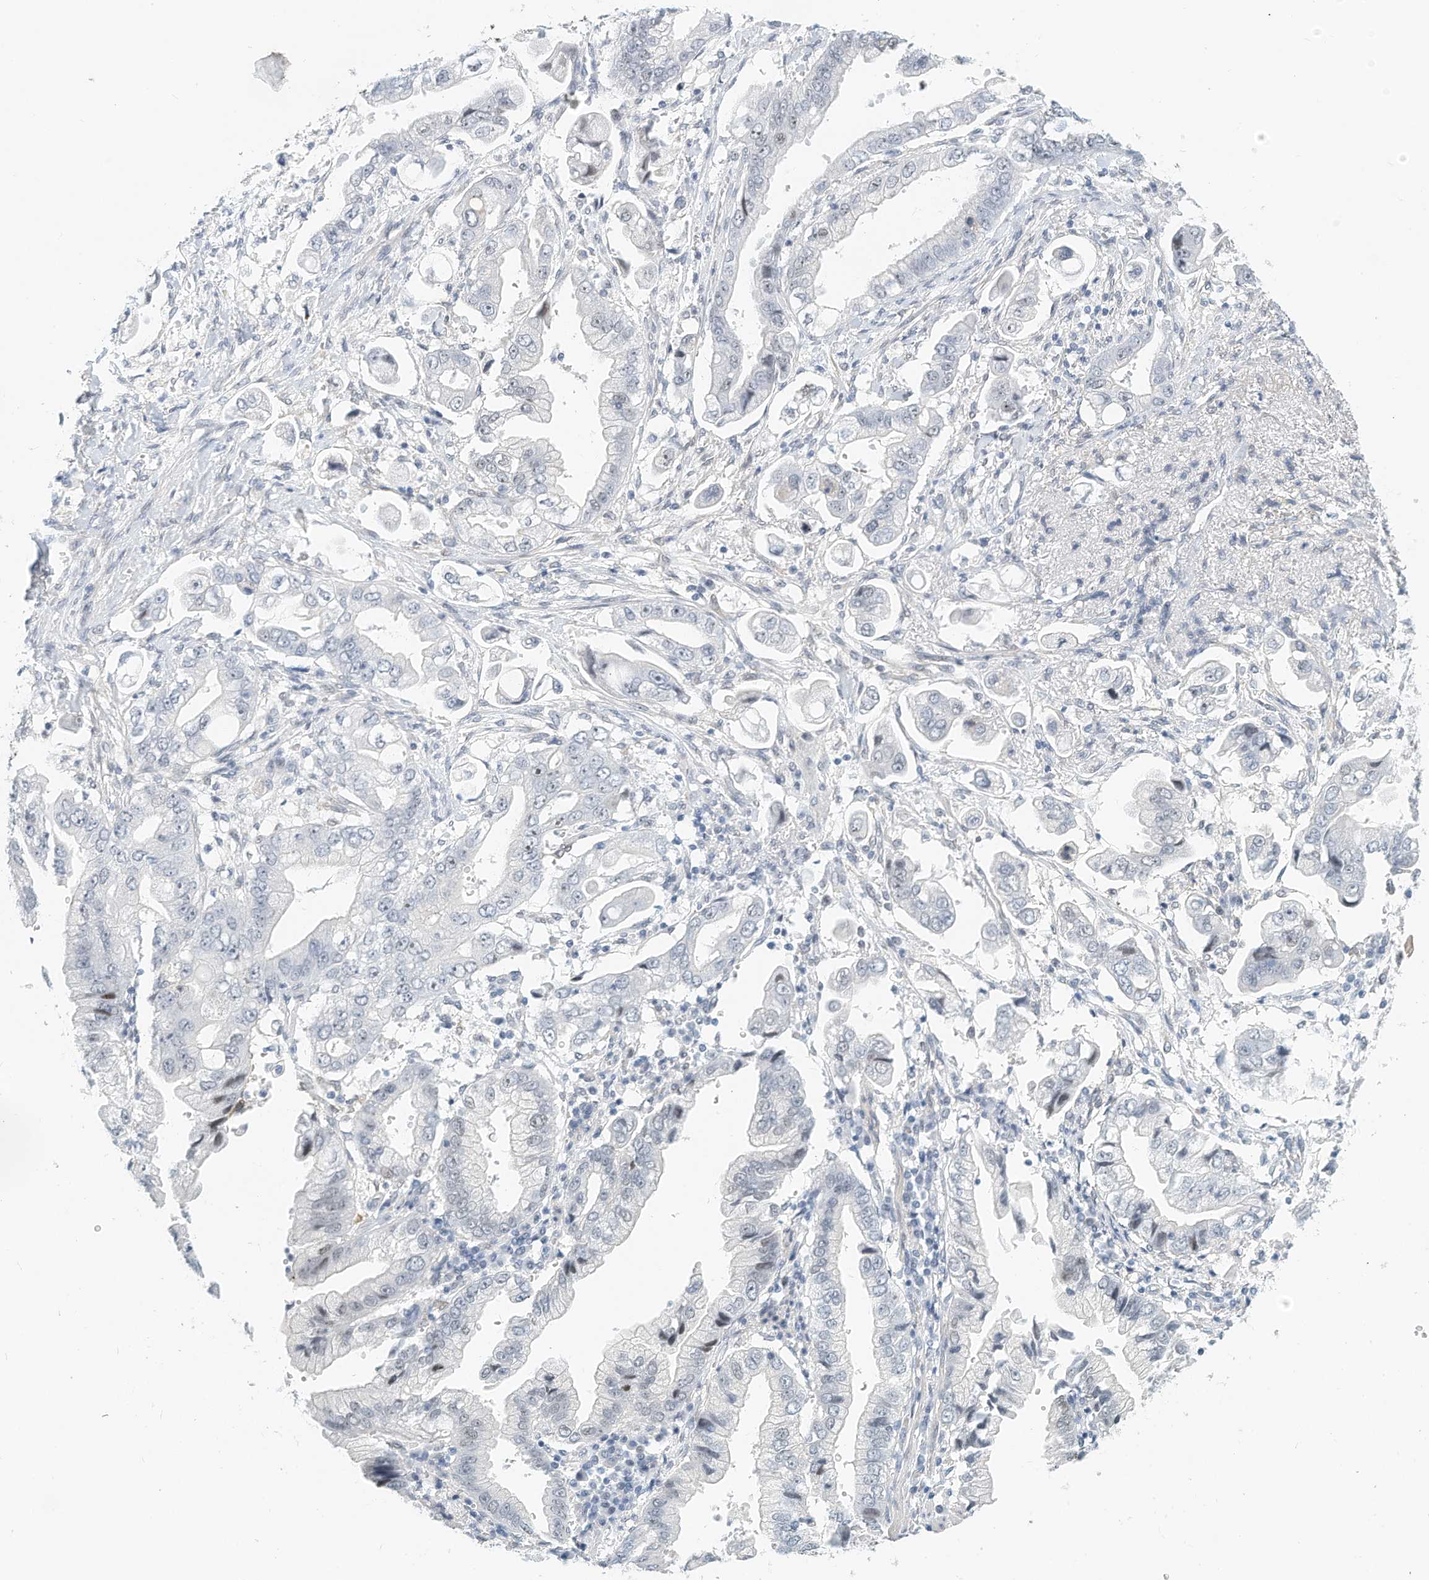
{"staining": {"intensity": "negative", "quantity": "none", "location": "none"}, "tissue": "stomach cancer", "cell_type": "Tumor cells", "image_type": "cancer", "snomed": [{"axis": "morphology", "description": "Adenocarcinoma, NOS"}, {"axis": "topography", "description": "Stomach"}], "caption": "Tumor cells show no significant protein positivity in stomach adenocarcinoma.", "gene": "ARHGAP28", "patient": {"sex": "male", "age": 62}}